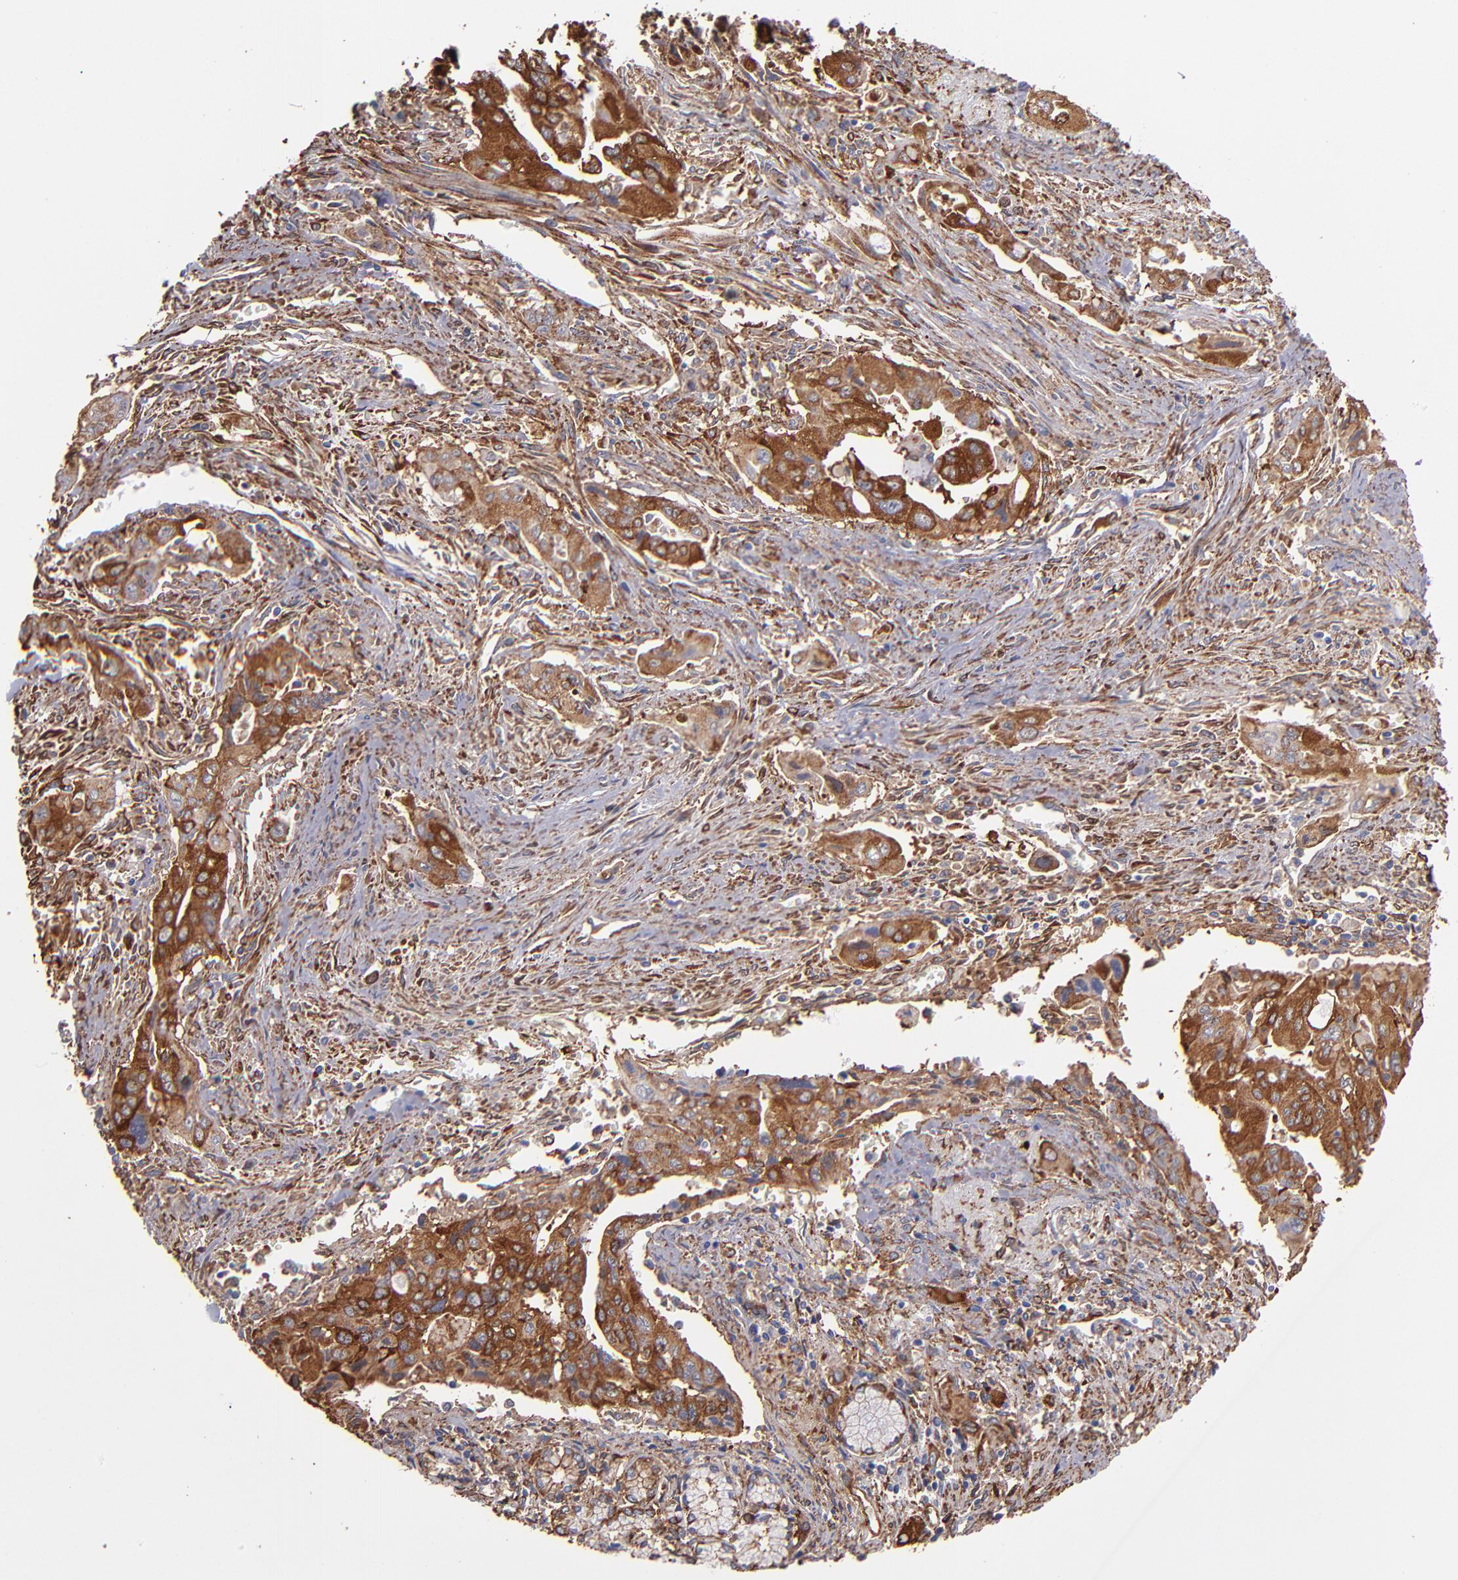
{"staining": {"intensity": "strong", "quantity": ">75%", "location": "cytoplasmic/membranous"}, "tissue": "pancreatic cancer", "cell_type": "Tumor cells", "image_type": "cancer", "snomed": [{"axis": "morphology", "description": "Adenocarcinoma, NOS"}, {"axis": "topography", "description": "Pancreas"}], "caption": "A brown stain shows strong cytoplasmic/membranous staining of a protein in pancreatic cancer tumor cells.", "gene": "MVP", "patient": {"sex": "male", "age": 77}}